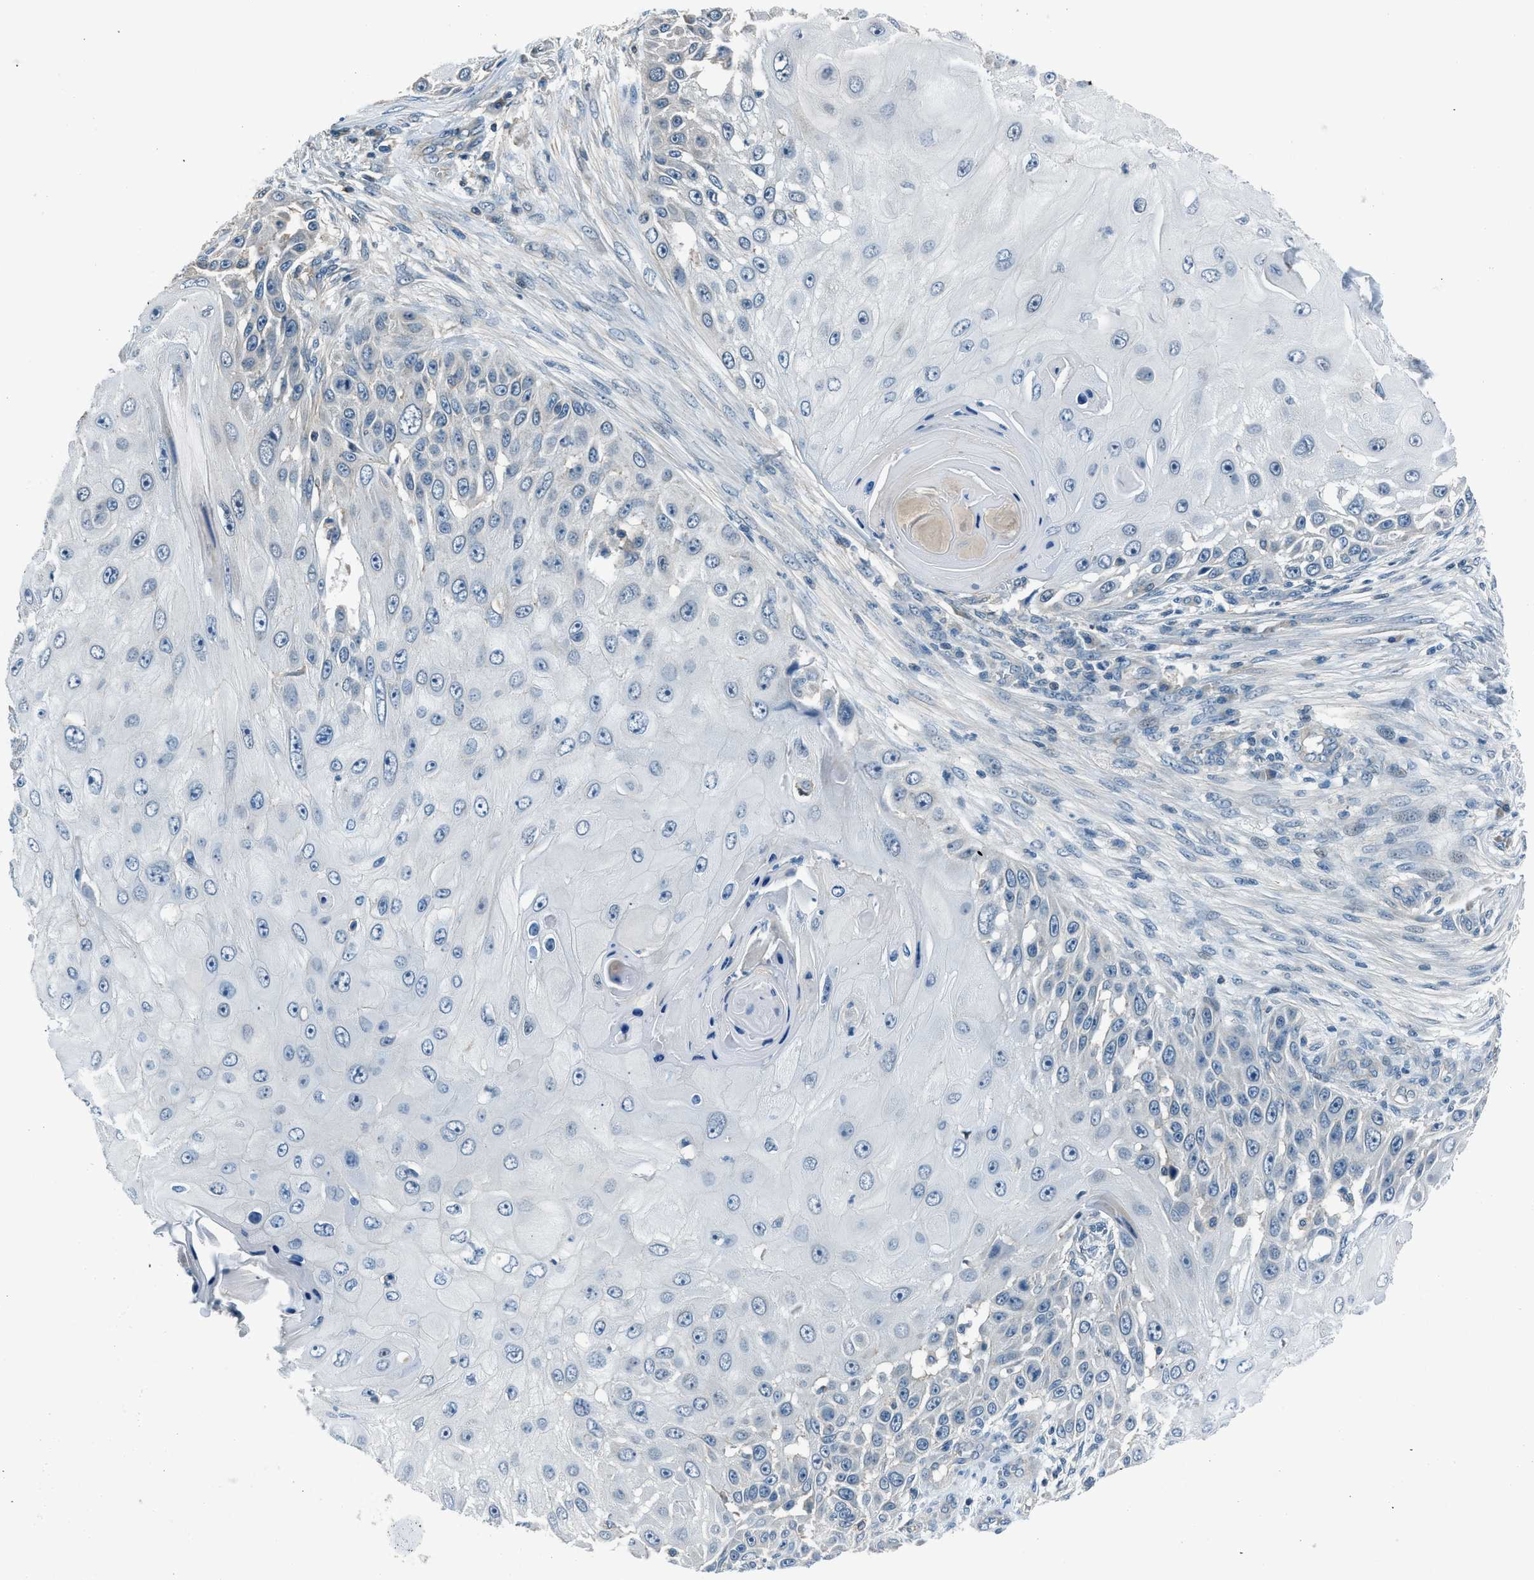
{"staining": {"intensity": "negative", "quantity": "none", "location": "none"}, "tissue": "skin cancer", "cell_type": "Tumor cells", "image_type": "cancer", "snomed": [{"axis": "morphology", "description": "Squamous cell carcinoma, NOS"}, {"axis": "topography", "description": "Skin"}], "caption": "A histopathology image of human squamous cell carcinoma (skin) is negative for staining in tumor cells.", "gene": "LMLN", "patient": {"sex": "female", "age": 44}}